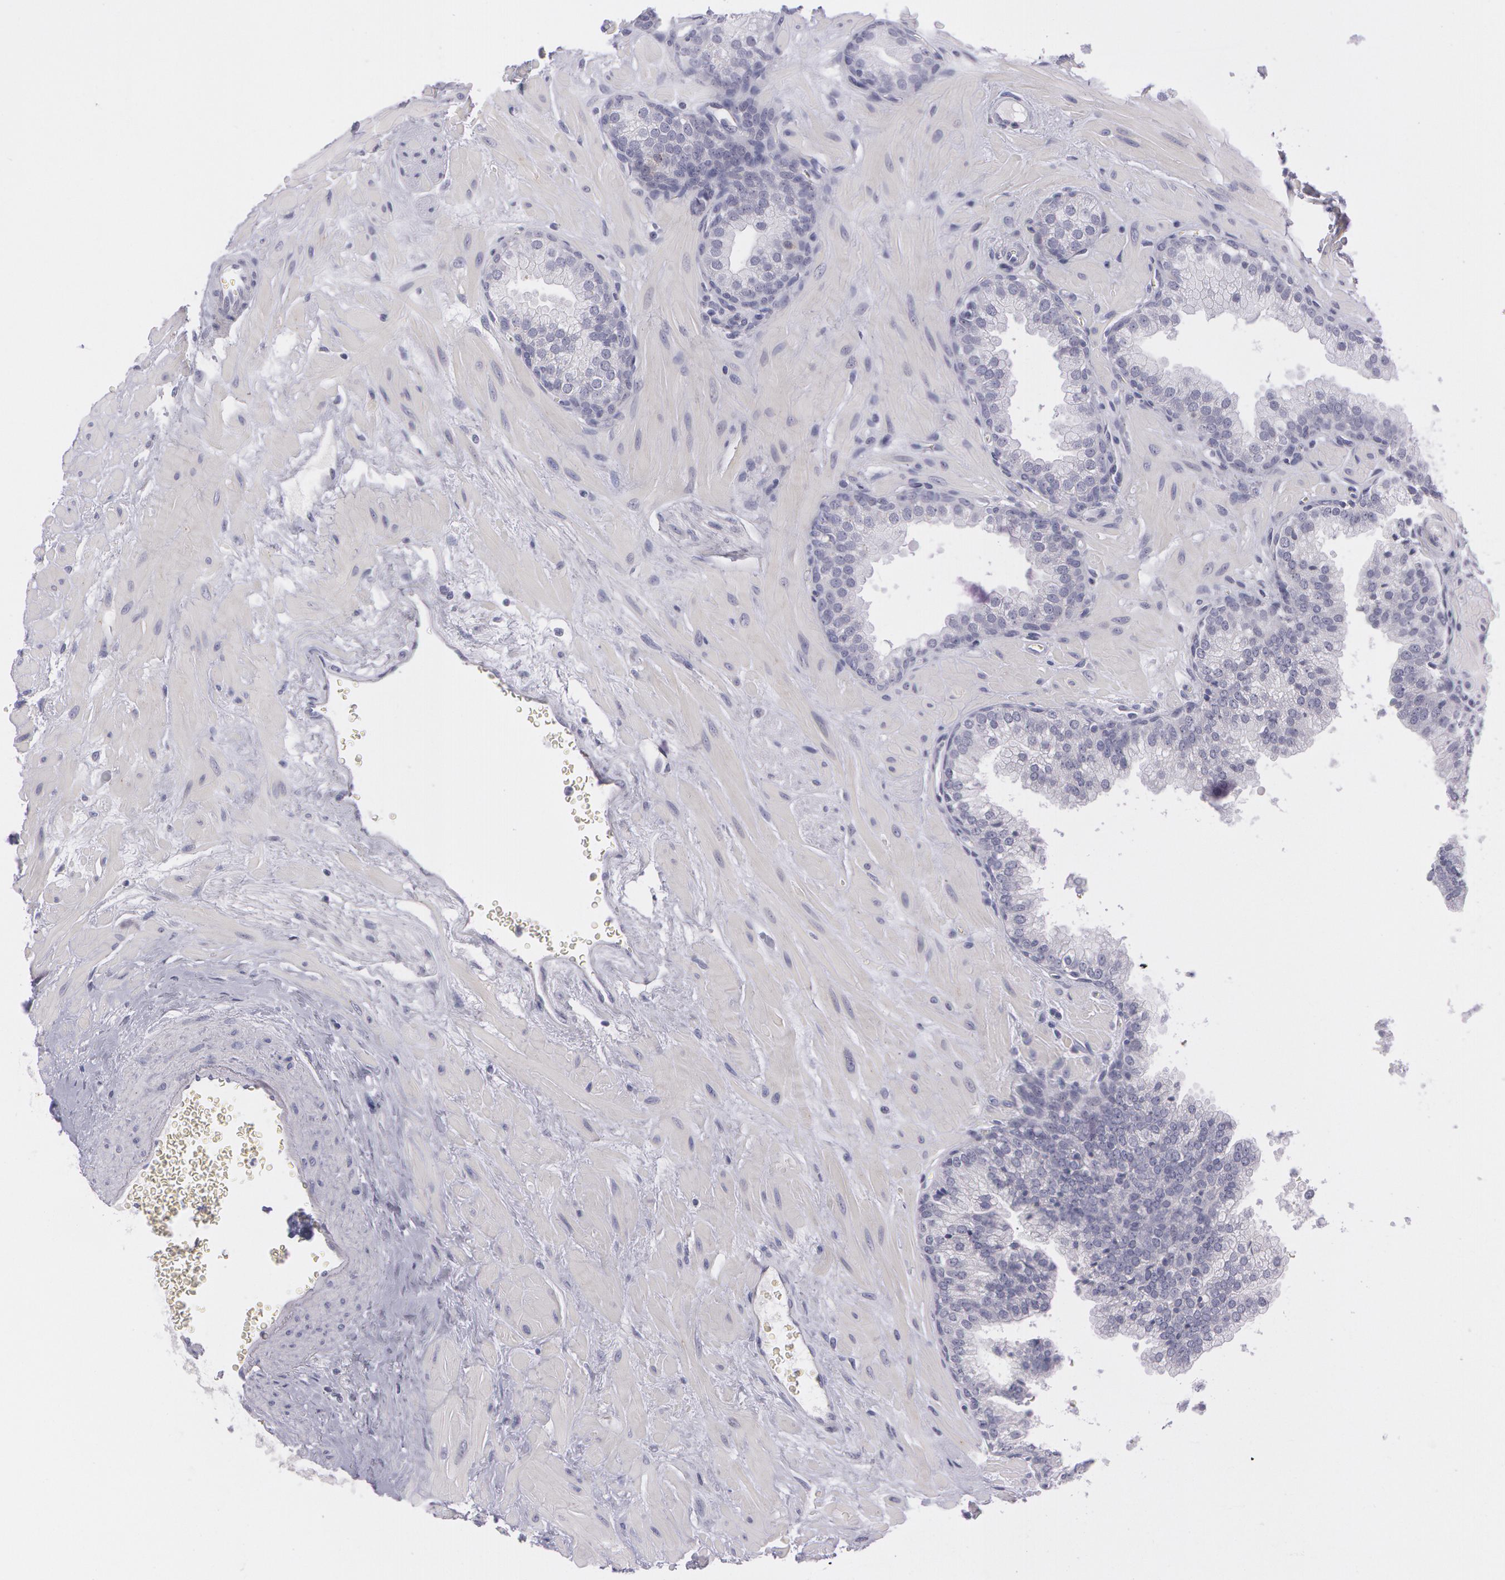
{"staining": {"intensity": "negative", "quantity": "none", "location": "none"}, "tissue": "prostate", "cell_type": "Glandular cells", "image_type": "normal", "snomed": [{"axis": "morphology", "description": "Normal tissue, NOS"}, {"axis": "topography", "description": "Prostate"}], "caption": "Glandular cells show no significant staining in unremarkable prostate. (Immunohistochemistry (ihc), brightfield microscopy, high magnification).", "gene": "IL1RN", "patient": {"sex": "male", "age": 60}}